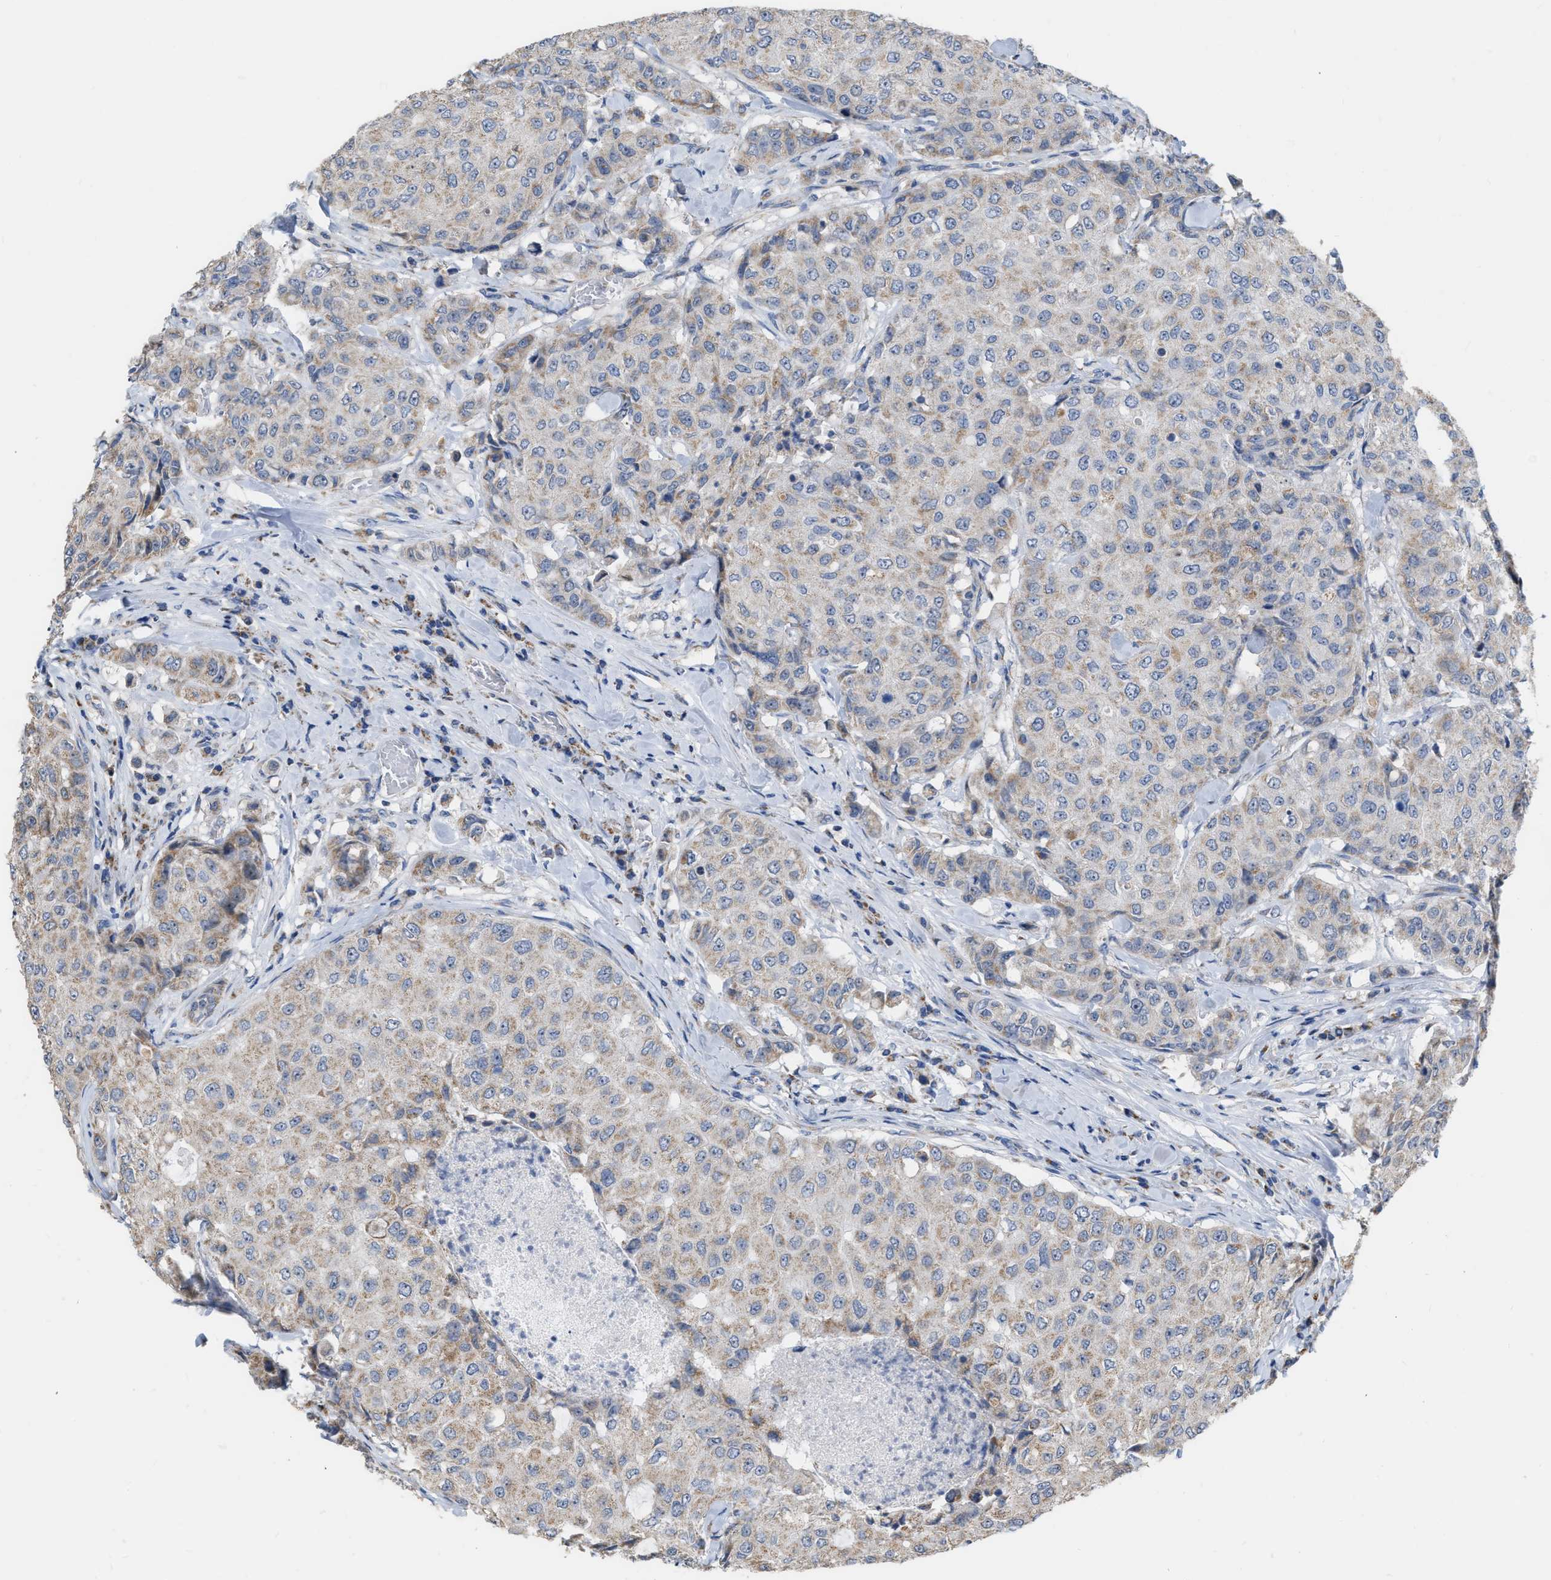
{"staining": {"intensity": "weak", "quantity": ">75%", "location": "cytoplasmic/membranous"}, "tissue": "breast cancer", "cell_type": "Tumor cells", "image_type": "cancer", "snomed": [{"axis": "morphology", "description": "Duct carcinoma"}, {"axis": "topography", "description": "Breast"}], "caption": "Breast invasive ductal carcinoma was stained to show a protein in brown. There is low levels of weak cytoplasmic/membranous staining in approximately >75% of tumor cells.", "gene": "DDX56", "patient": {"sex": "female", "age": 27}}